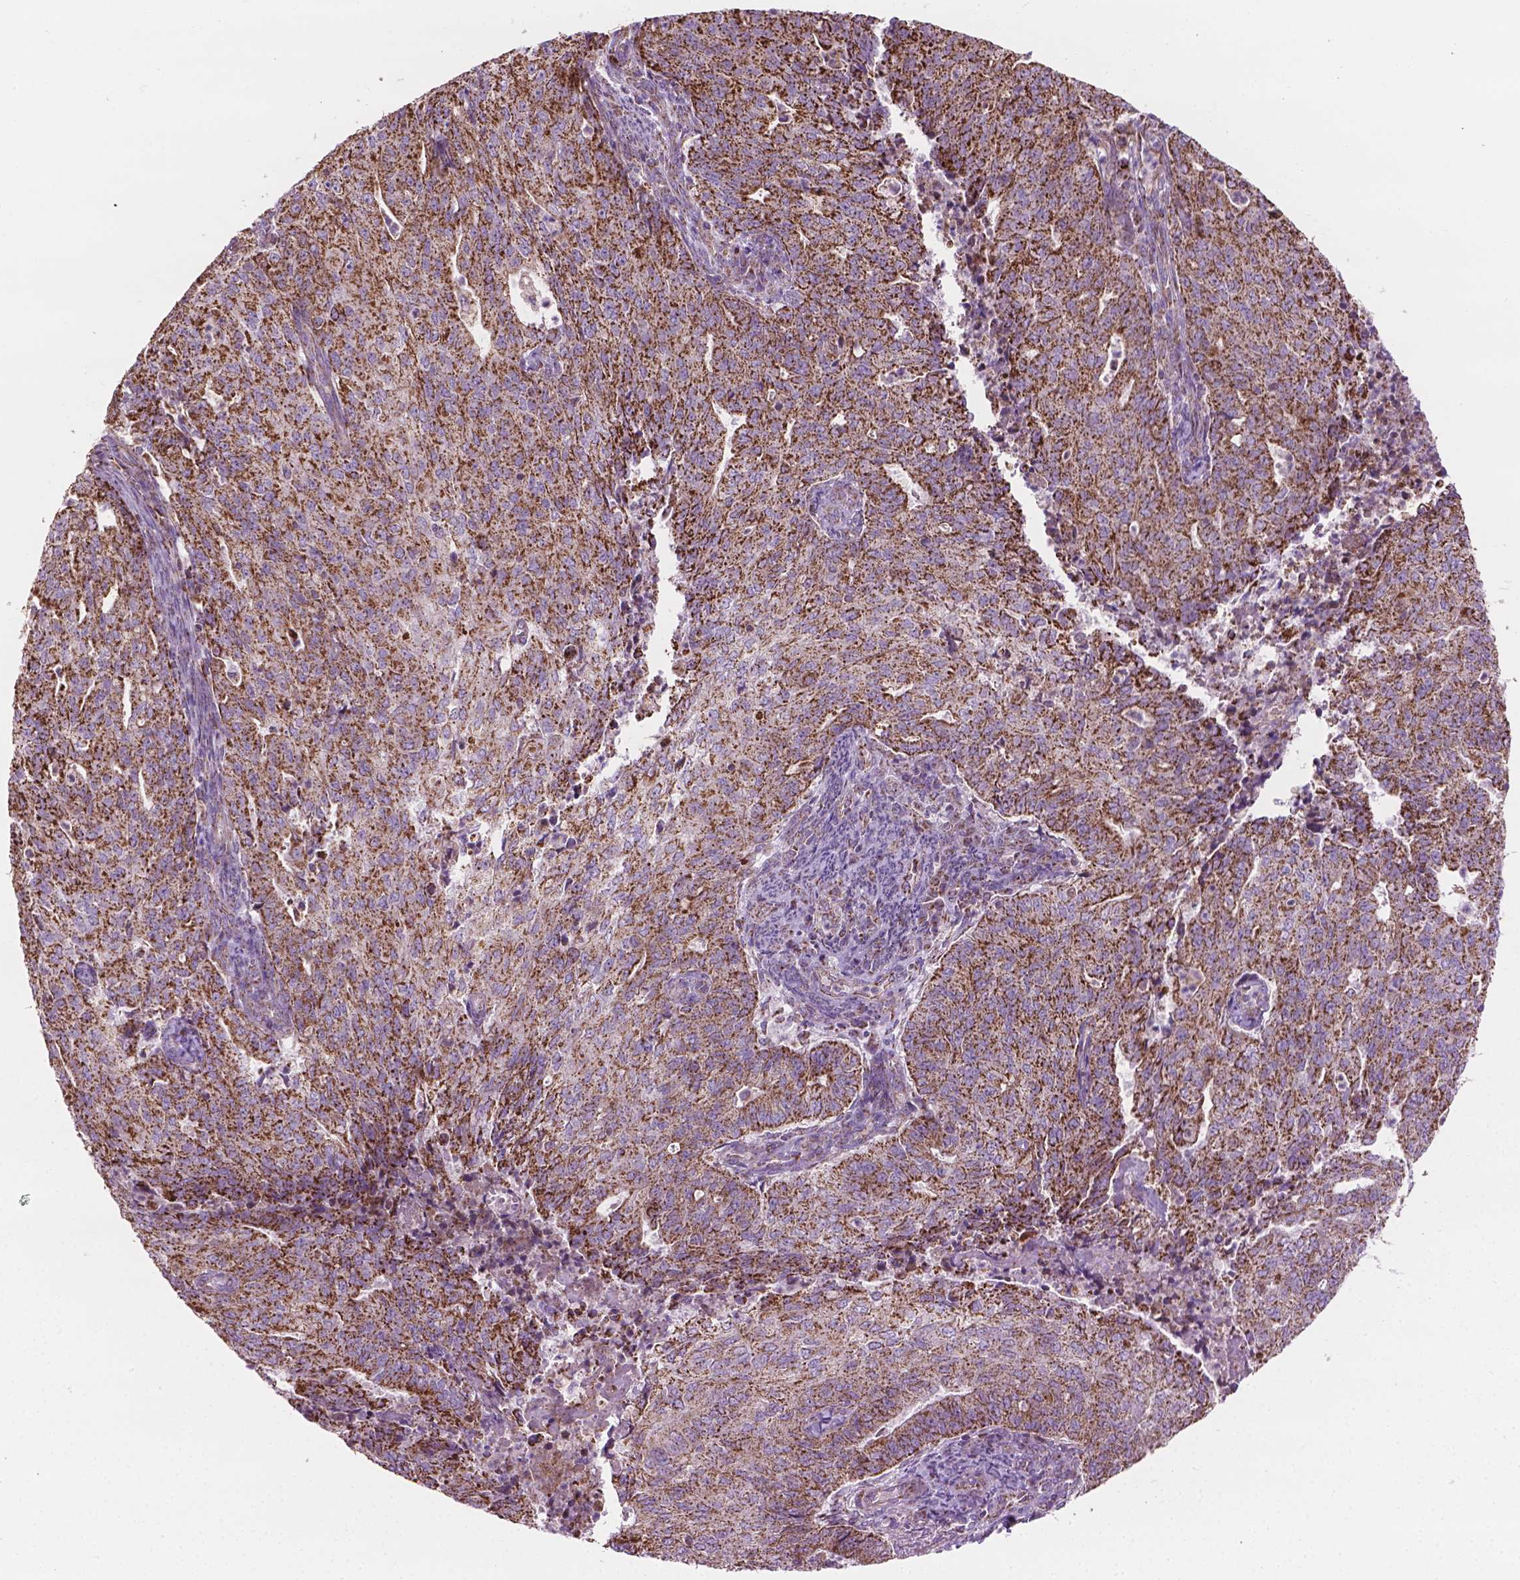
{"staining": {"intensity": "strong", "quantity": ">75%", "location": "cytoplasmic/membranous"}, "tissue": "endometrial cancer", "cell_type": "Tumor cells", "image_type": "cancer", "snomed": [{"axis": "morphology", "description": "Adenocarcinoma, NOS"}, {"axis": "topography", "description": "Endometrium"}], "caption": "Tumor cells display high levels of strong cytoplasmic/membranous staining in approximately >75% of cells in human adenocarcinoma (endometrial). The protein of interest is stained brown, and the nuclei are stained in blue (DAB IHC with brightfield microscopy, high magnification).", "gene": "PIBF1", "patient": {"sex": "female", "age": 82}}